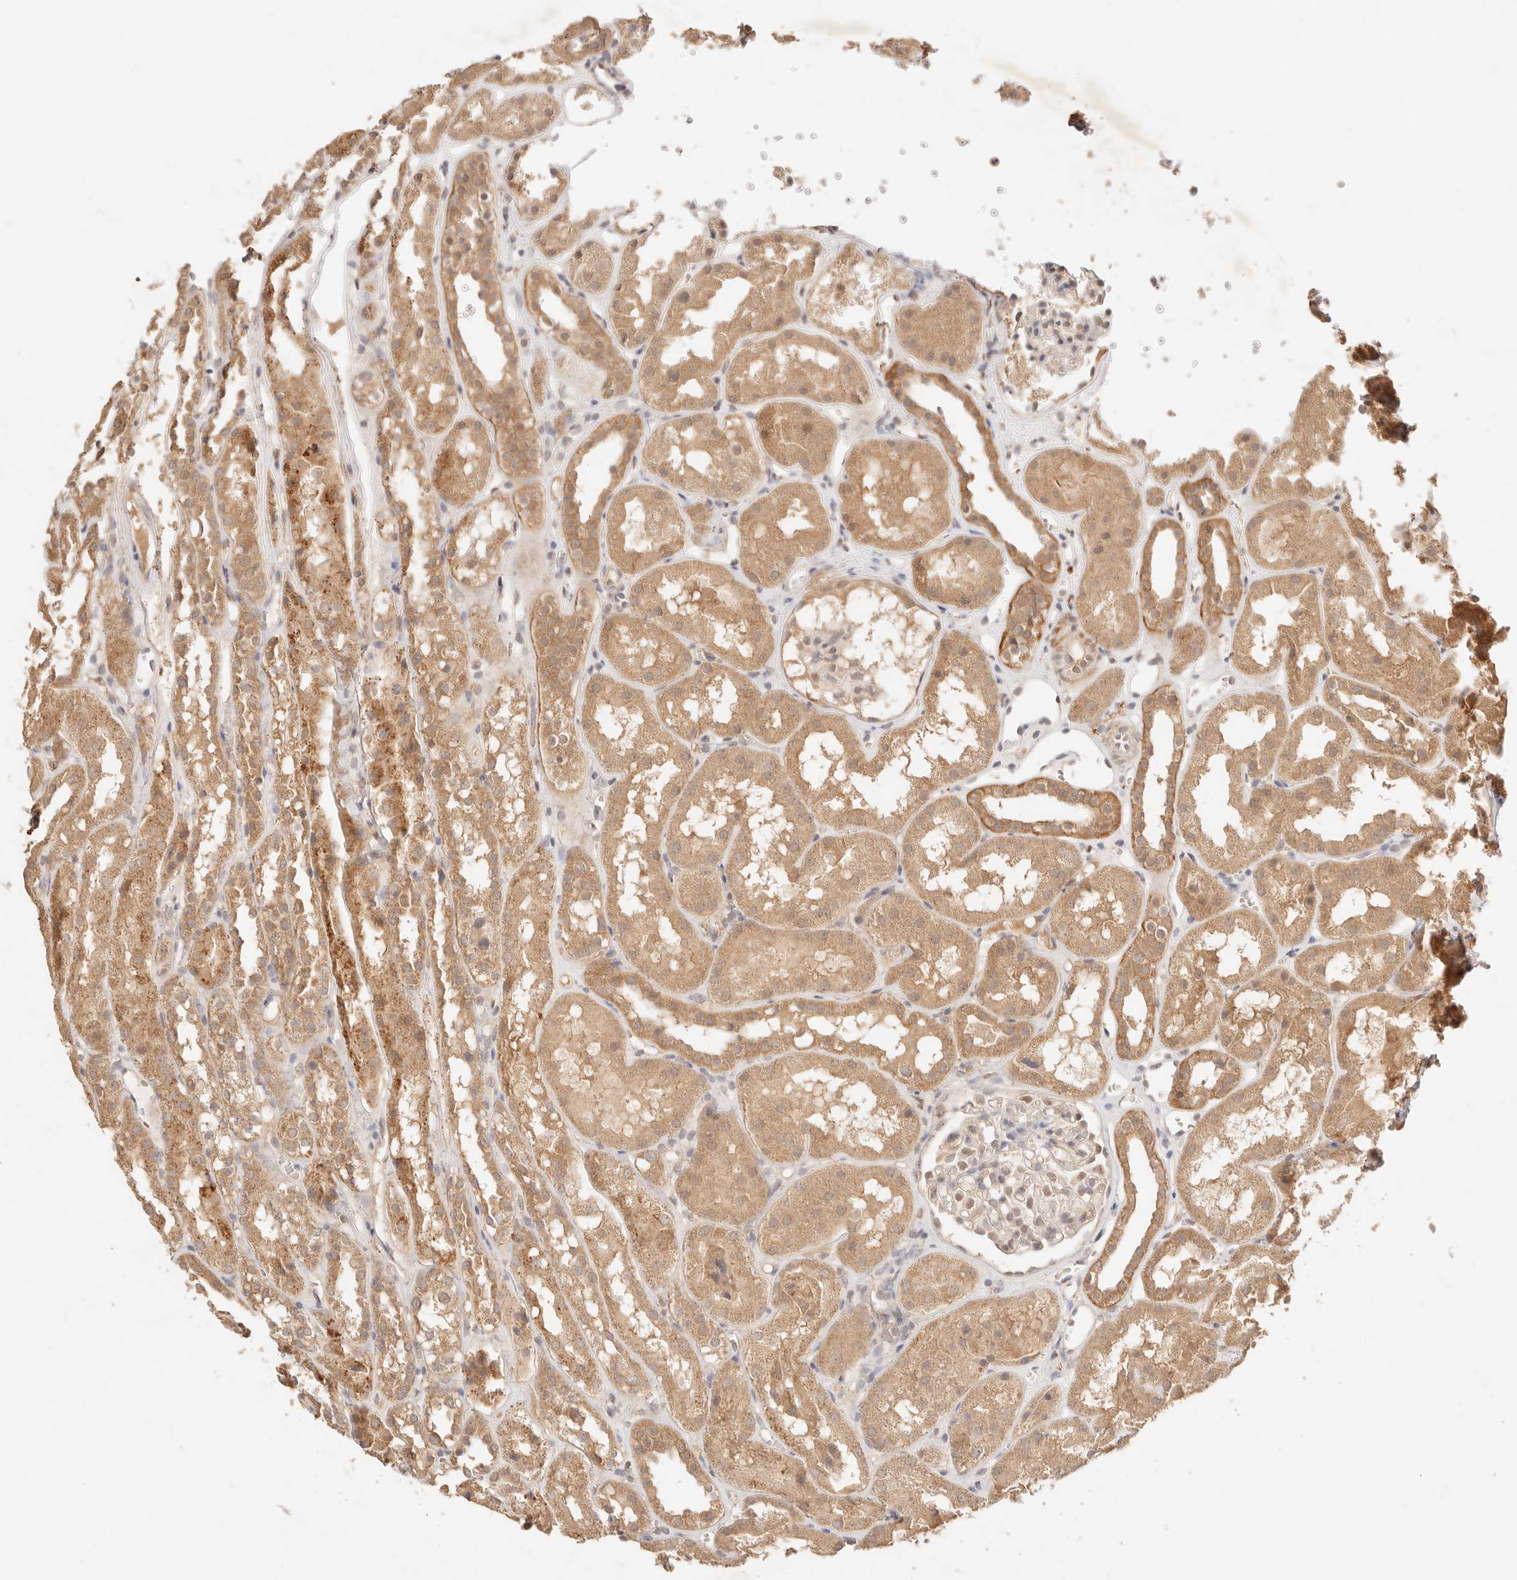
{"staining": {"intensity": "moderate", "quantity": "<25%", "location": "cytoplasmic/membranous,nuclear"}, "tissue": "kidney", "cell_type": "Cells in glomeruli", "image_type": "normal", "snomed": [{"axis": "morphology", "description": "Normal tissue, NOS"}, {"axis": "topography", "description": "Kidney"}], "caption": "Moderate cytoplasmic/membranous,nuclear staining for a protein is appreciated in about <25% of cells in glomeruli of normal kidney using IHC.", "gene": "TRIM11", "patient": {"sex": "male", "age": 16}}